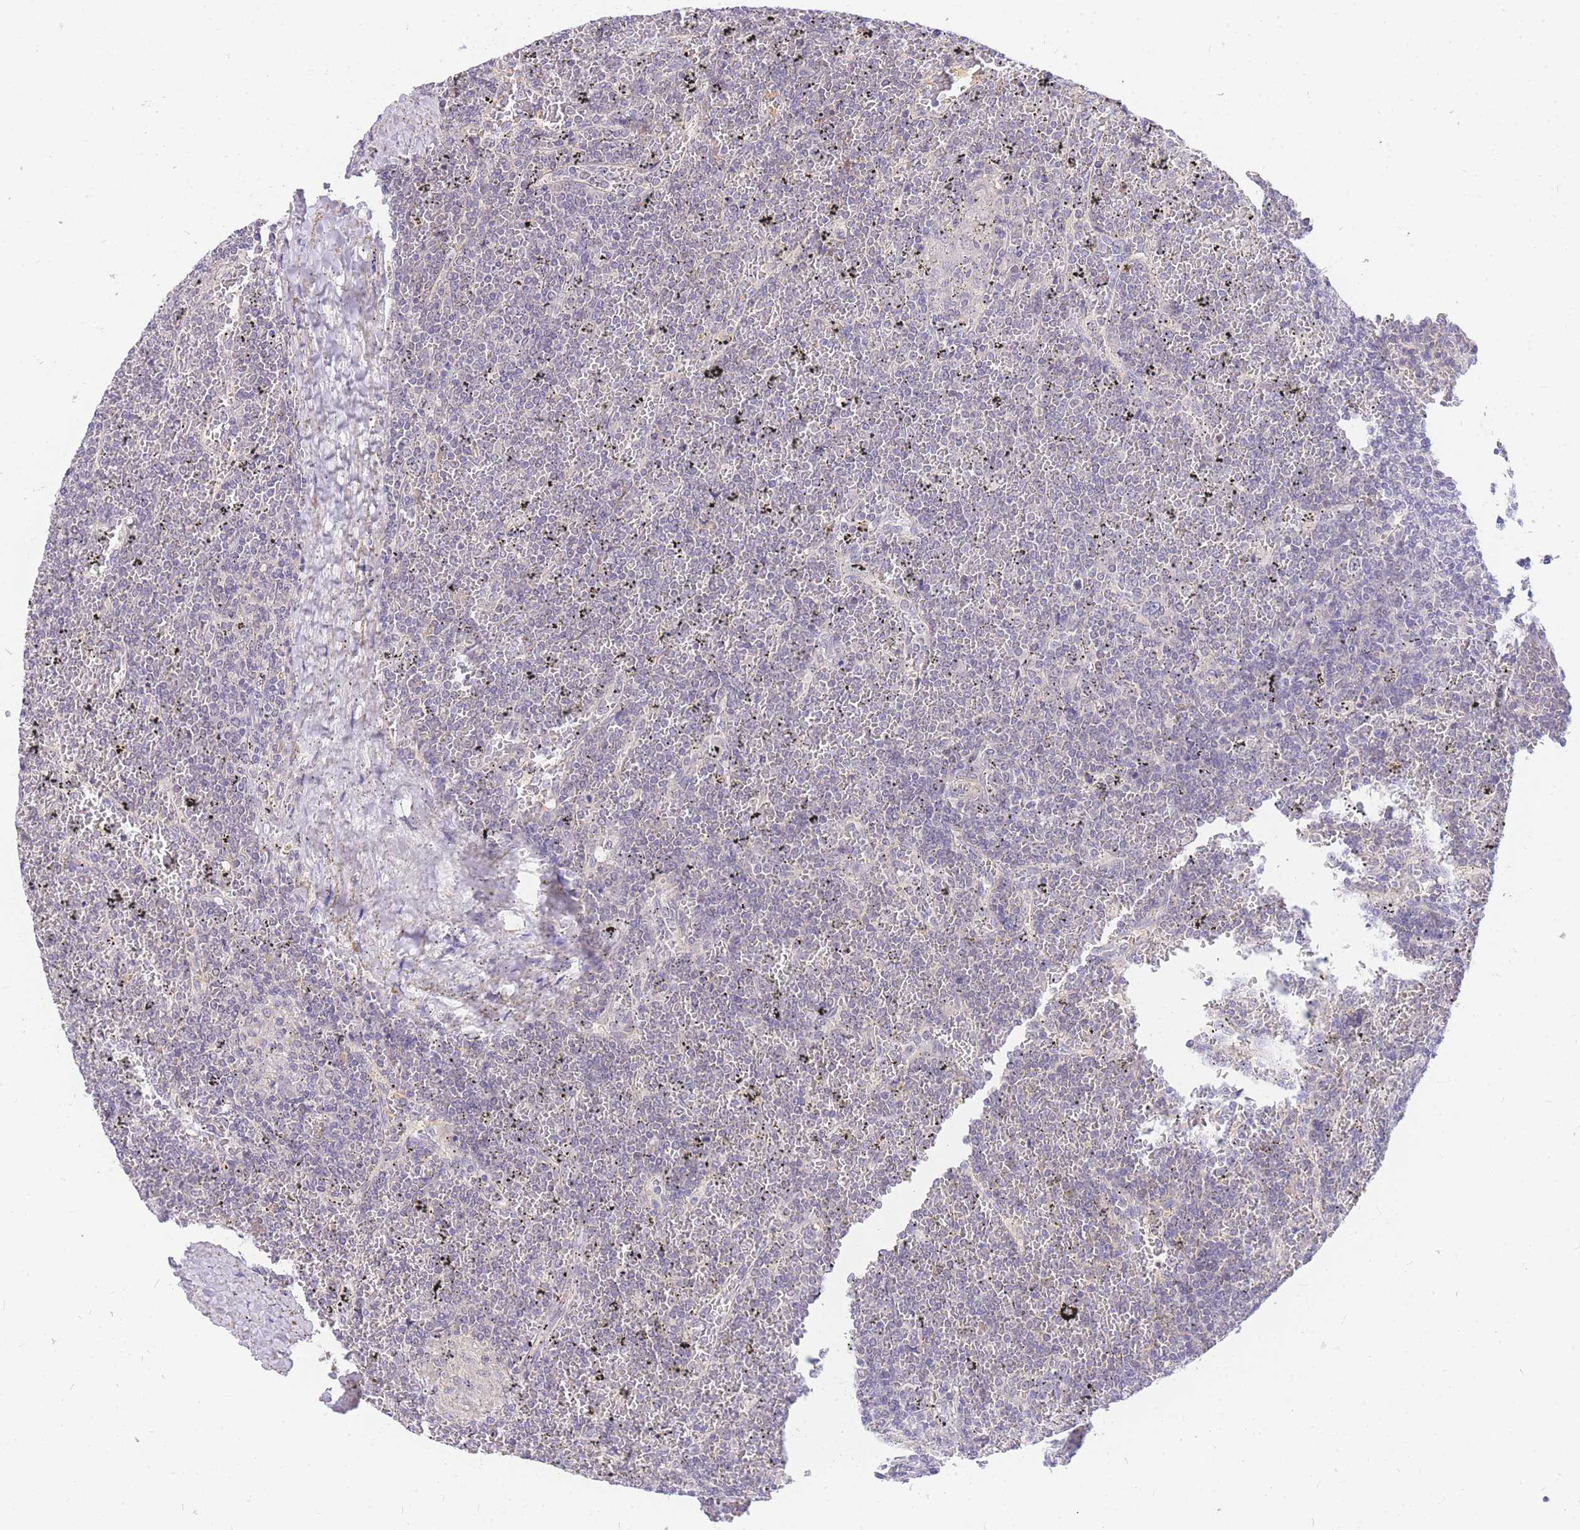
{"staining": {"intensity": "negative", "quantity": "none", "location": "none"}, "tissue": "lymphoma", "cell_type": "Tumor cells", "image_type": "cancer", "snomed": [{"axis": "morphology", "description": "Malignant lymphoma, non-Hodgkin's type, Low grade"}, {"axis": "topography", "description": "Spleen"}], "caption": "This is an IHC image of lymphoma. There is no staining in tumor cells.", "gene": "S100PBP", "patient": {"sex": "female", "age": 19}}